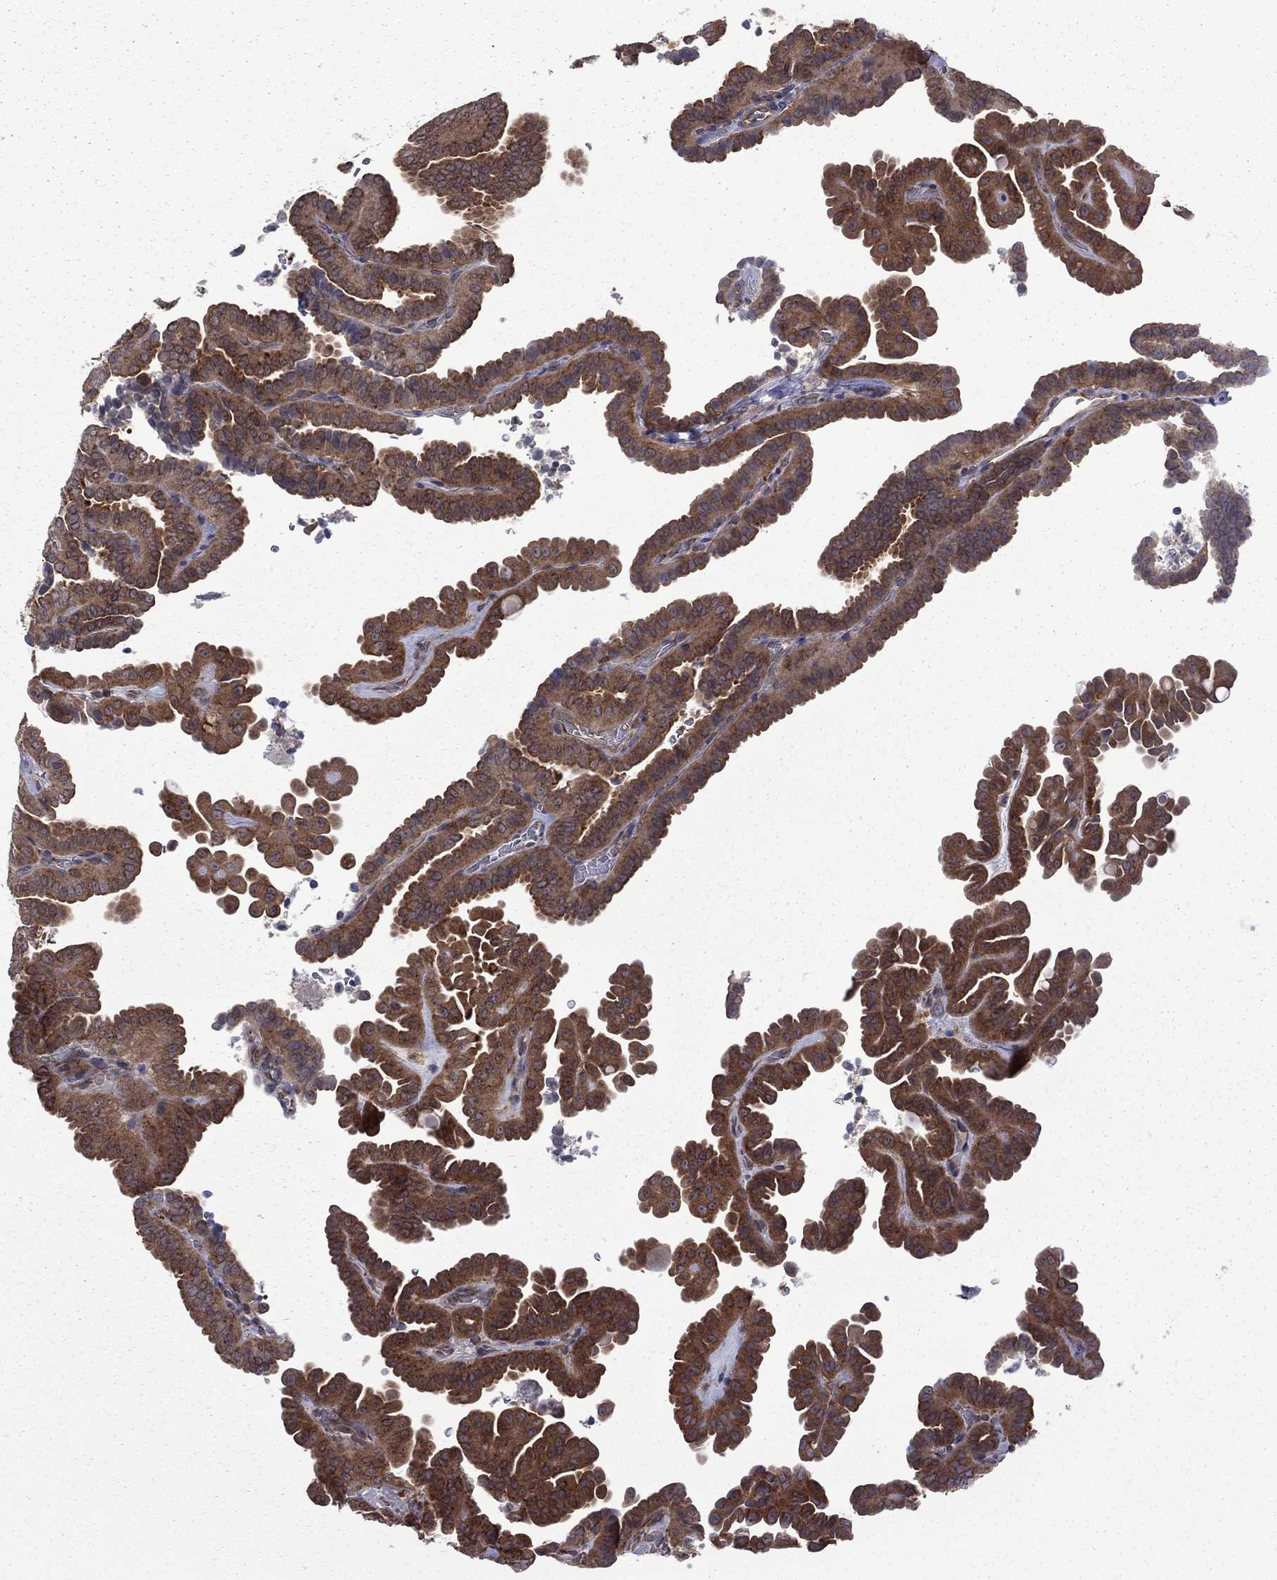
{"staining": {"intensity": "strong", "quantity": ">75%", "location": "cytoplasmic/membranous"}, "tissue": "thyroid cancer", "cell_type": "Tumor cells", "image_type": "cancer", "snomed": [{"axis": "morphology", "description": "Papillary adenocarcinoma, NOS"}, {"axis": "topography", "description": "Thyroid gland"}], "caption": "Immunohistochemical staining of thyroid cancer (papillary adenocarcinoma) reveals strong cytoplasmic/membranous protein expression in about >75% of tumor cells.", "gene": "NAA50", "patient": {"sex": "female", "age": 39}}